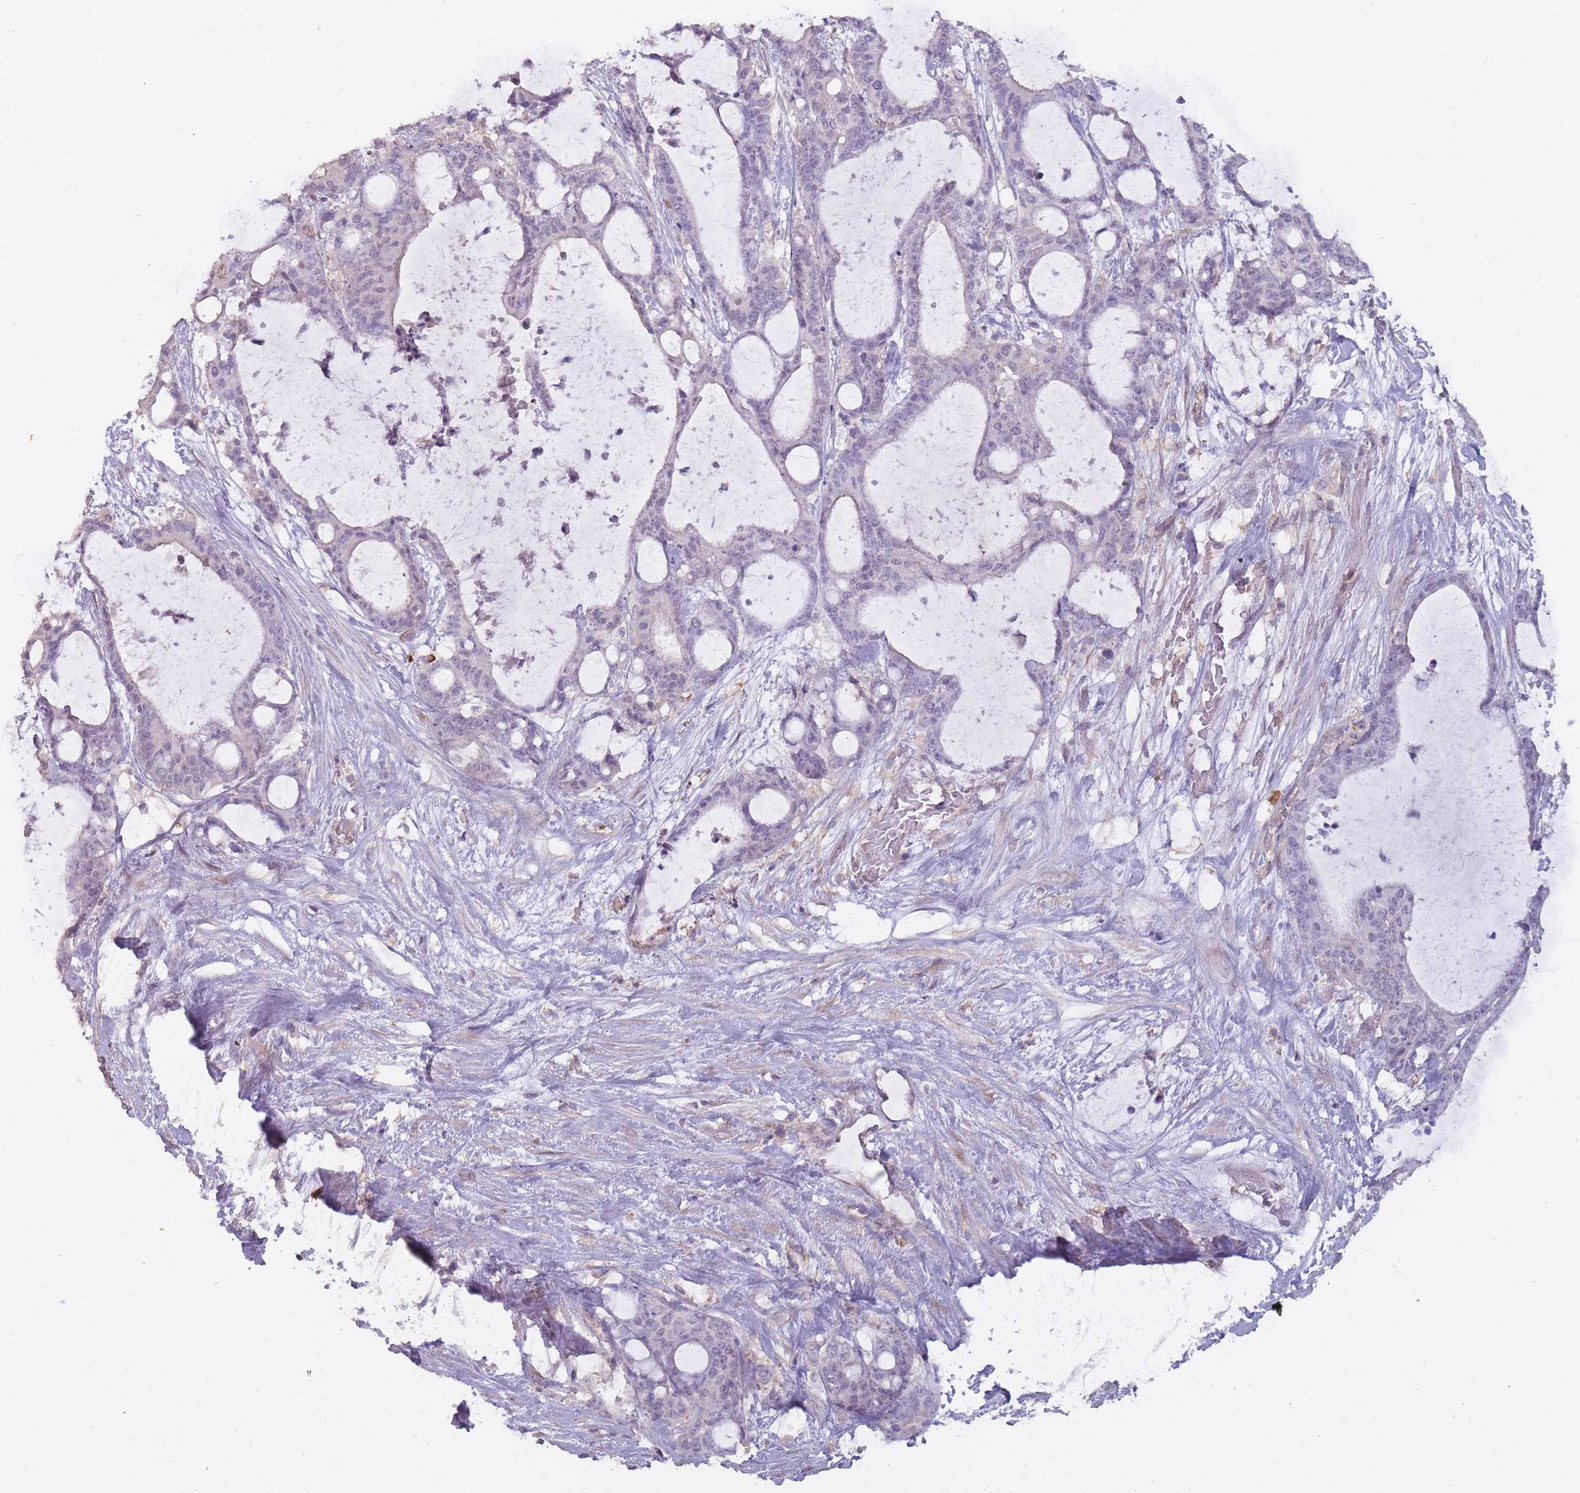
{"staining": {"intensity": "negative", "quantity": "none", "location": "none"}, "tissue": "liver cancer", "cell_type": "Tumor cells", "image_type": "cancer", "snomed": [{"axis": "morphology", "description": "Normal tissue, NOS"}, {"axis": "morphology", "description": "Cholangiocarcinoma"}, {"axis": "topography", "description": "Liver"}, {"axis": "topography", "description": "Peripheral nerve tissue"}], "caption": "A photomicrograph of liver cancer (cholangiocarcinoma) stained for a protein demonstrates no brown staining in tumor cells.", "gene": "TET3", "patient": {"sex": "female", "age": 73}}